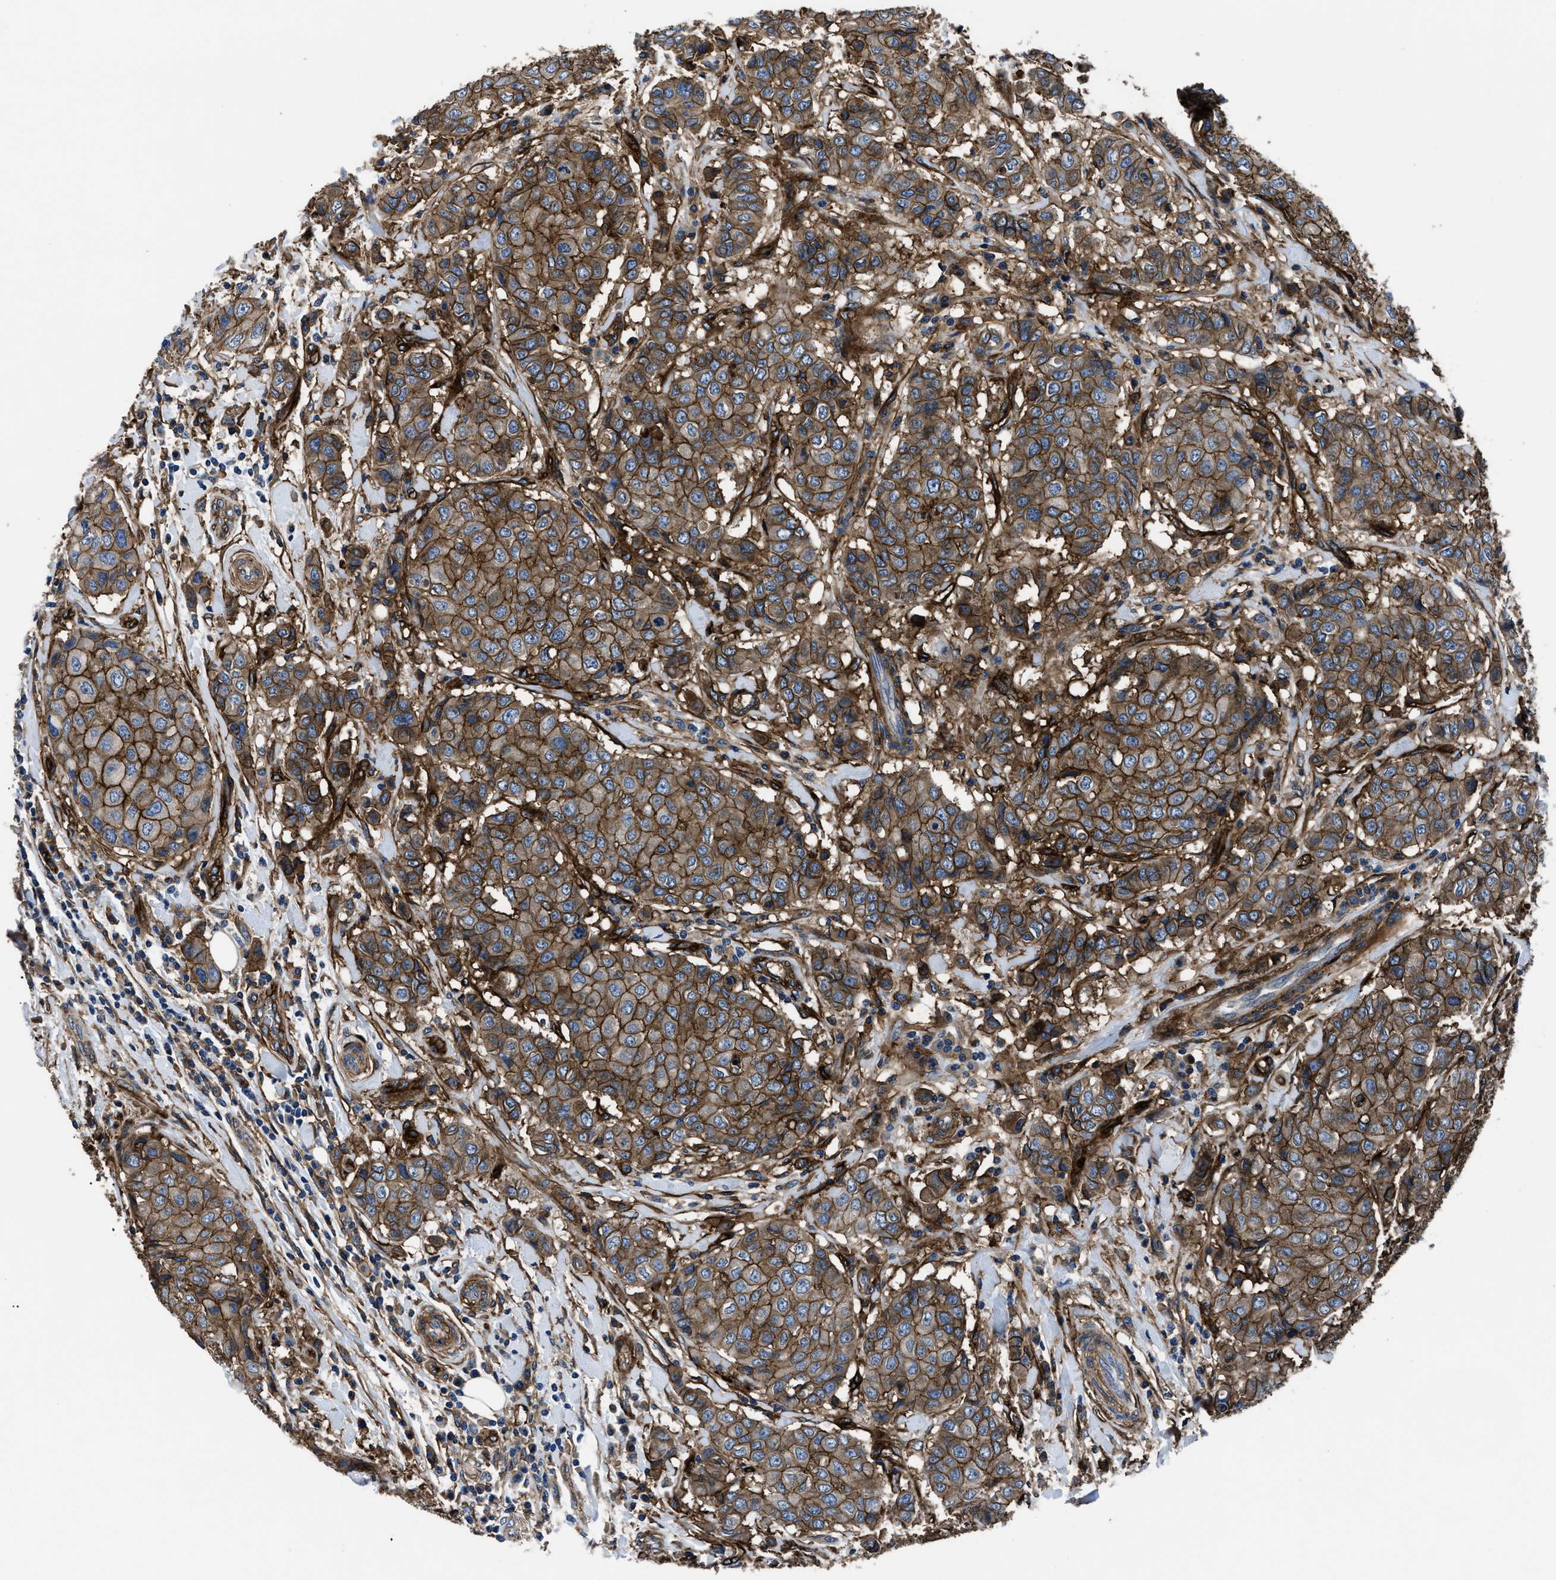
{"staining": {"intensity": "strong", "quantity": ">75%", "location": "cytoplasmic/membranous"}, "tissue": "breast cancer", "cell_type": "Tumor cells", "image_type": "cancer", "snomed": [{"axis": "morphology", "description": "Duct carcinoma"}, {"axis": "topography", "description": "Breast"}], "caption": "A high amount of strong cytoplasmic/membranous expression is identified in approximately >75% of tumor cells in breast cancer (invasive ductal carcinoma) tissue. (DAB (3,3'-diaminobenzidine) = brown stain, brightfield microscopy at high magnification).", "gene": "CD276", "patient": {"sex": "female", "age": 27}}